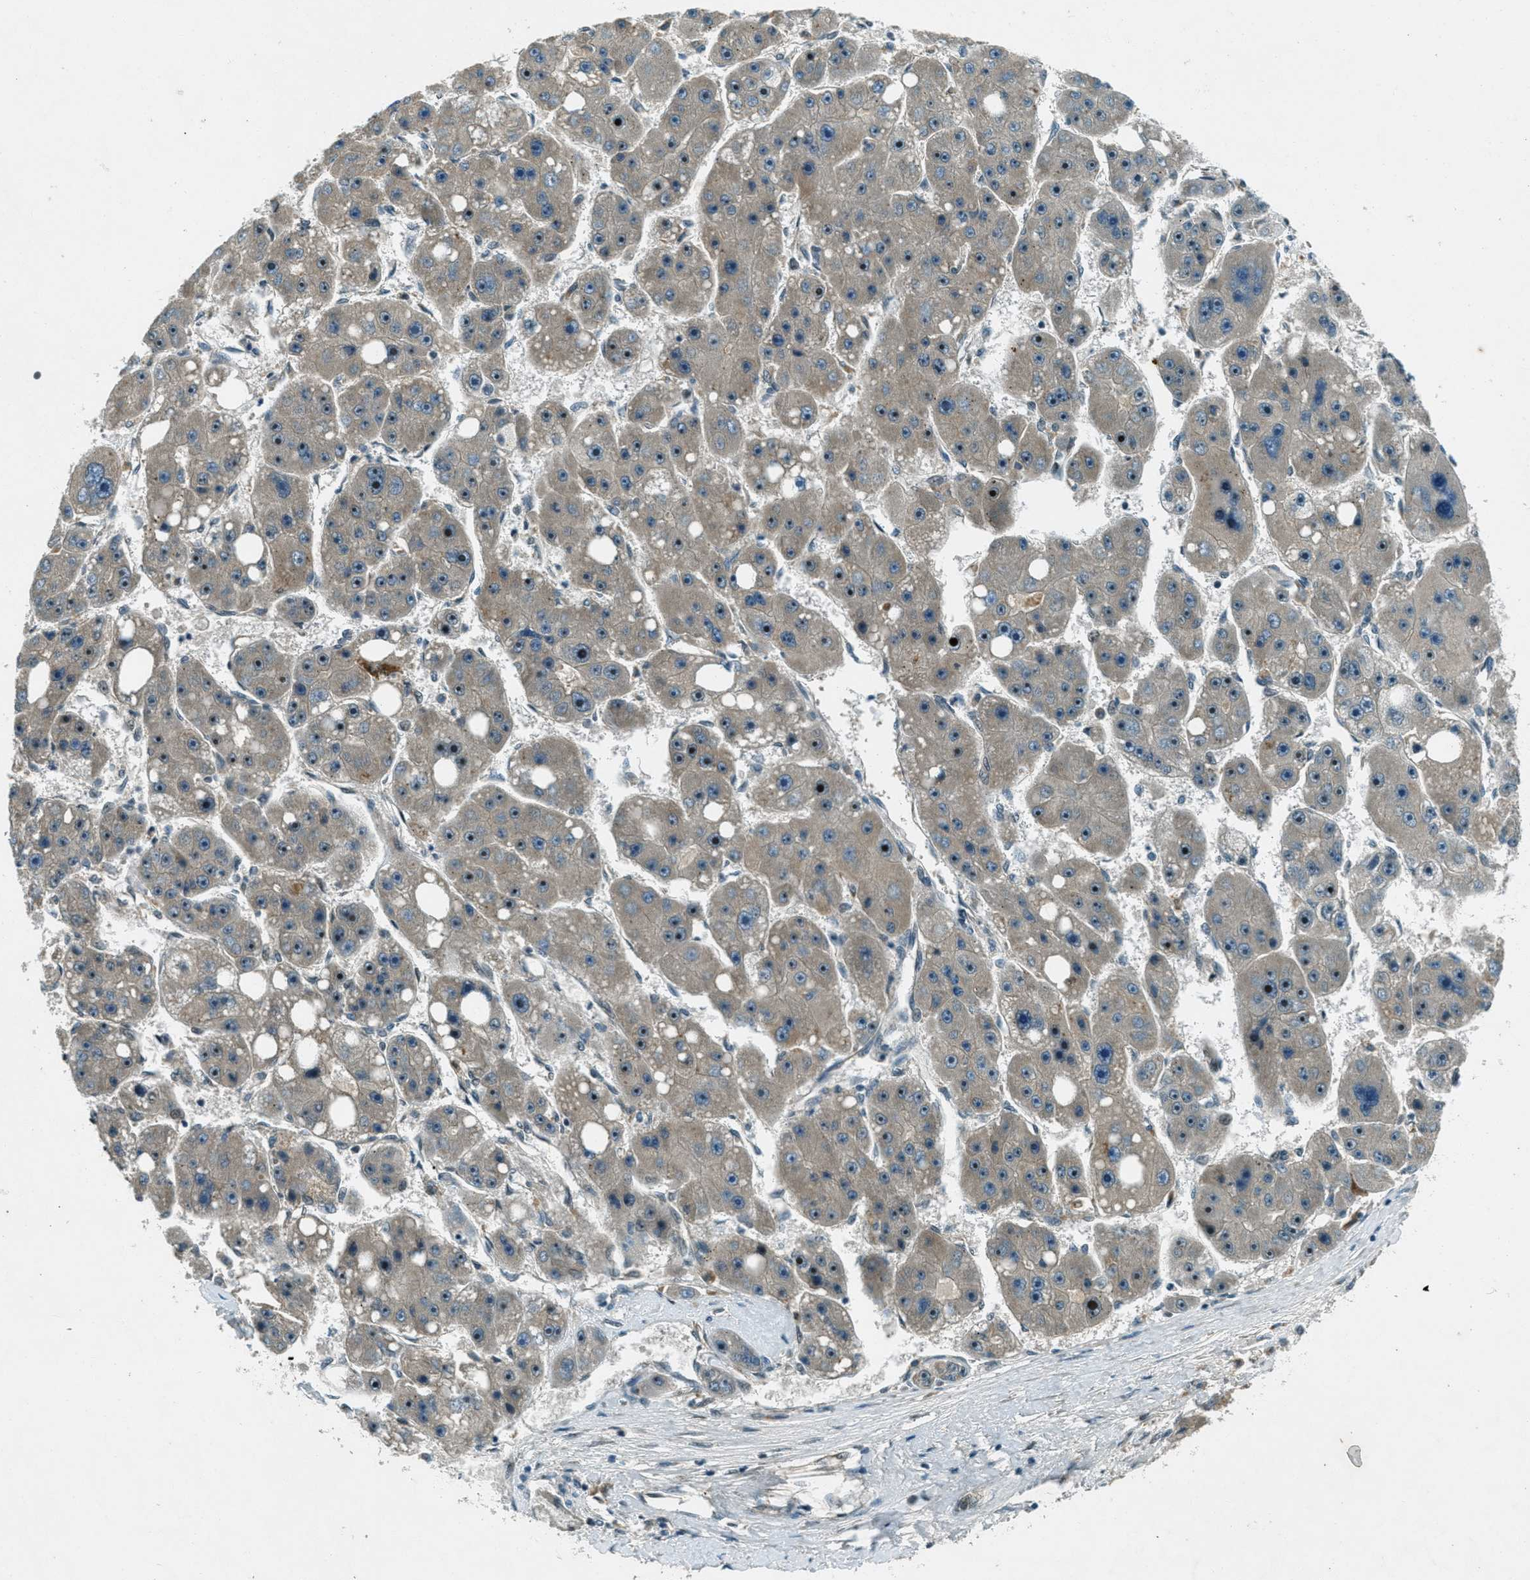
{"staining": {"intensity": "moderate", "quantity": "25%-75%", "location": "nuclear"}, "tissue": "liver cancer", "cell_type": "Tumor cells", "image_type": "cancer", "snomed": [{"axis": "morphology", "description": "Carcinoma, Hepatocellular, NOS"}, {"axis": "topography", "description": "Liver"}], "caption": "Tumor cells reveal medium levels of moderate nuclear staining in approximately 25%-75% of cells in human hepatocellular carcinoma (liver).", "gene": "STK11", "patient": {"sex": "female", "age": 61}}